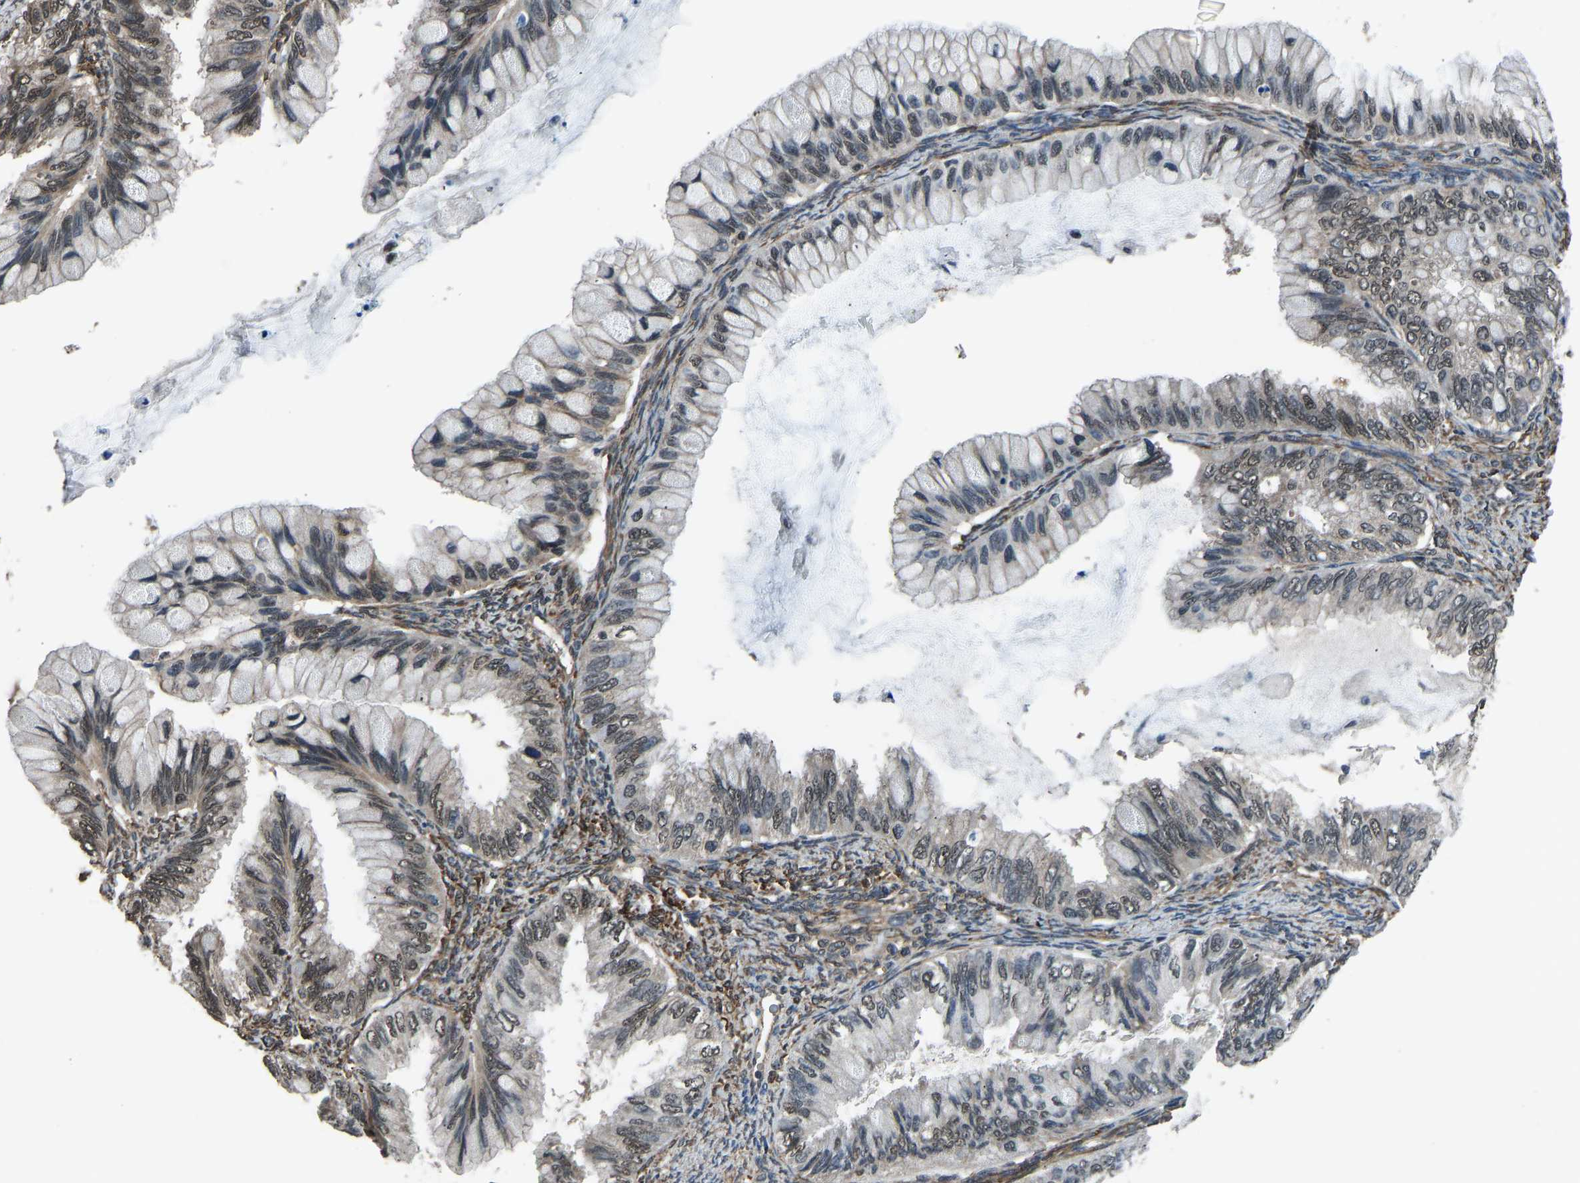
{"staining": {"intensity": "weak", "quantity": ">75%", "location": "nuclear"}, "tissue": "ovarian cancer", "cell_type": "Tumor cells", "image_type": "cancer", "snomed": [{"axis": "morphology", "description": "Cystadenocarcinoma, mucinous, NOS"}, {"axis": "topography", "description": "Ovary"}], "caption": "Protein staining by immunohistochemistry displays weak nuclear positivity in approximately >75% of tumor cells in ovarian cancer.", "gene": "TOX4", "patient": {"sex": "female", "age": 80}}